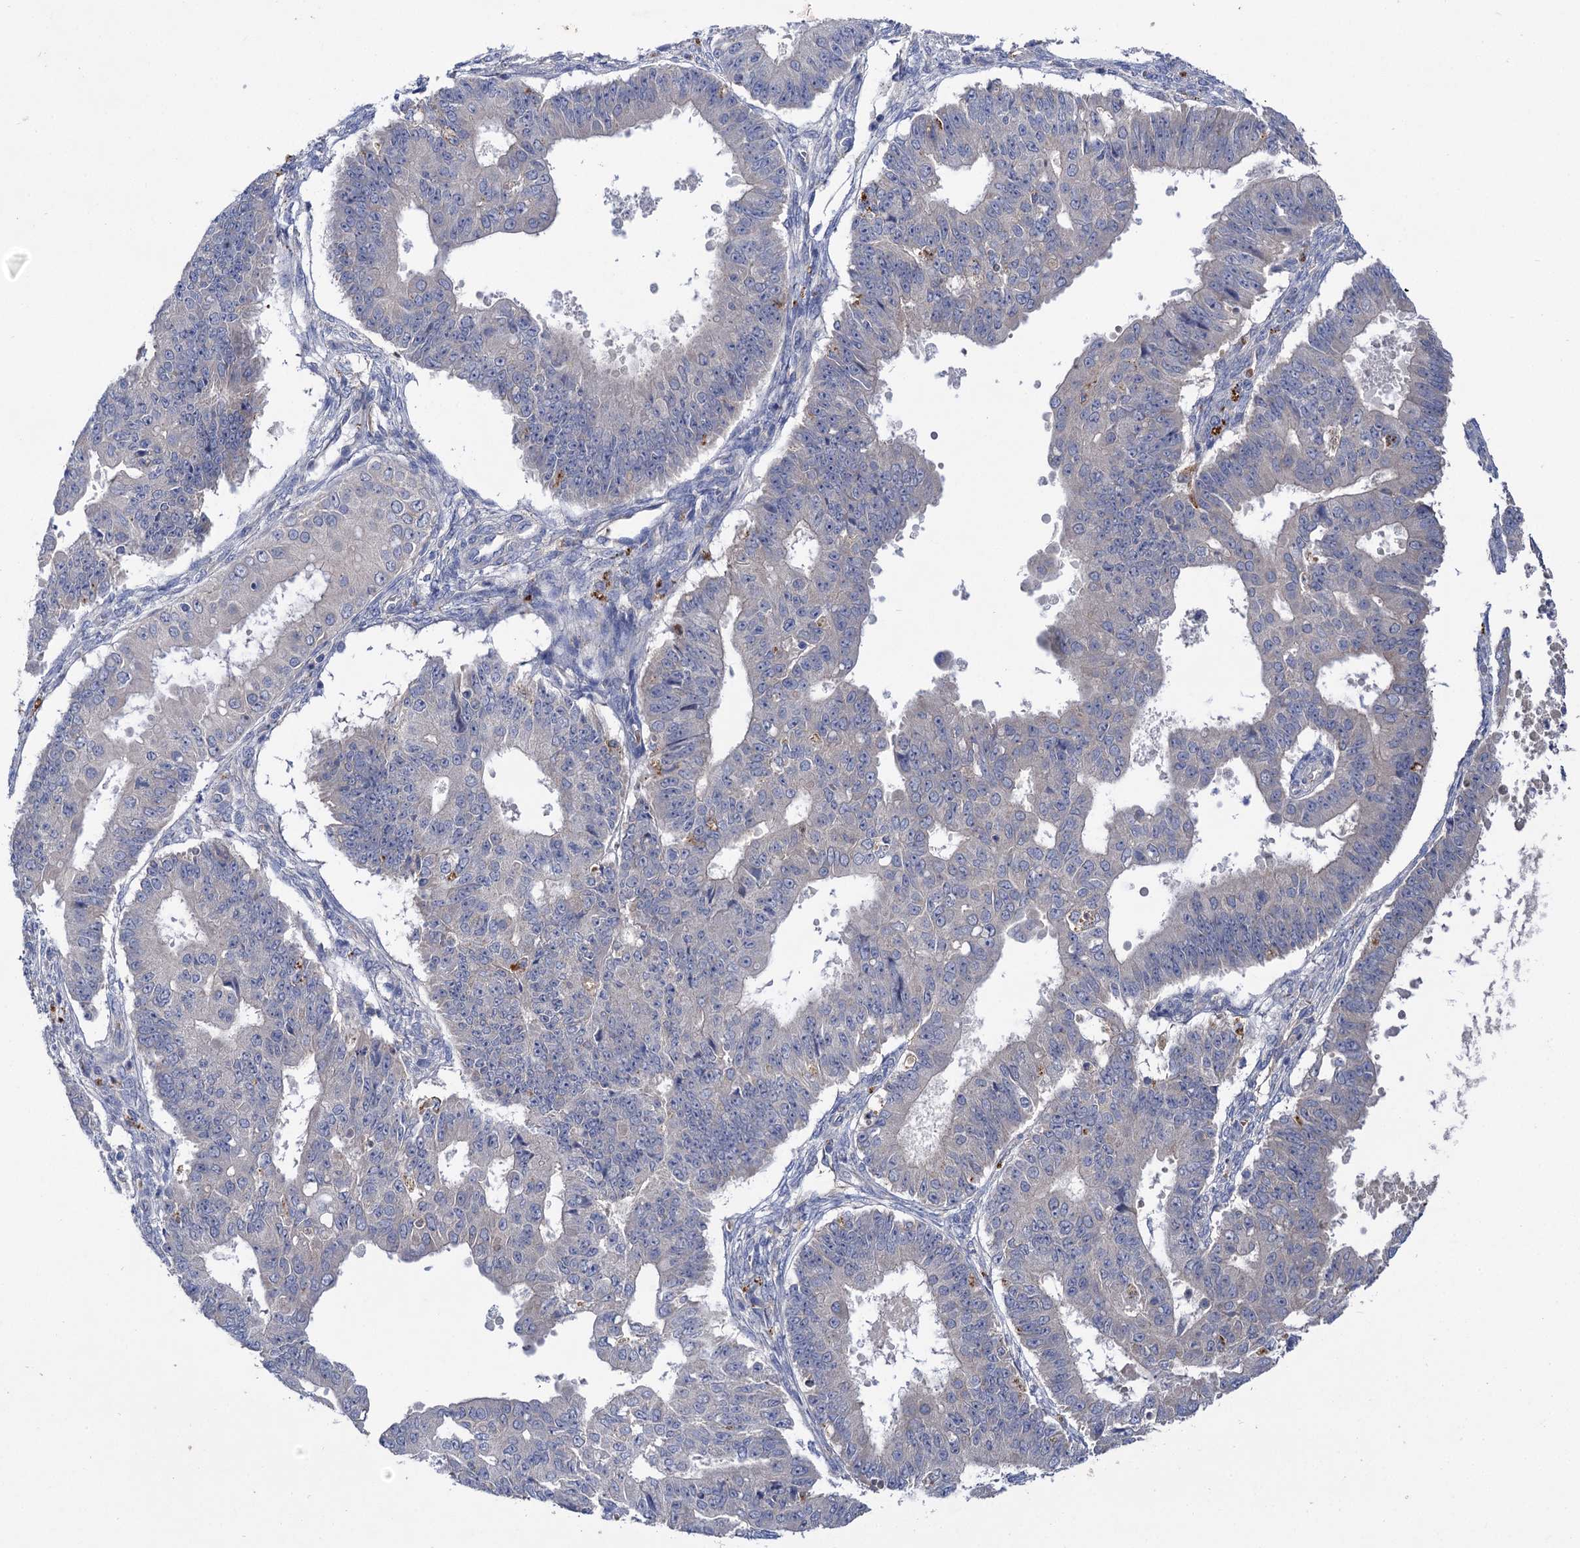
{"staining": {"intensity": "negative", "quantity": "none", "location": "none"}, "tissue": "ovarian cancer", "cell_type": "Tumor cells", "image_type": "cancer", "snomed": [{"axis": "morphology", "description": "Carcinoma, endometroid"}, {"axis": "topography", "description": "Appendix"}, {"axis": "topography", "description": "Ovary"}], "caption": "IHC of human ovarian cancer displays no positivity in tumor cells.", "gene": "USP50", "patient": {"sex": "female", "age": 42}}